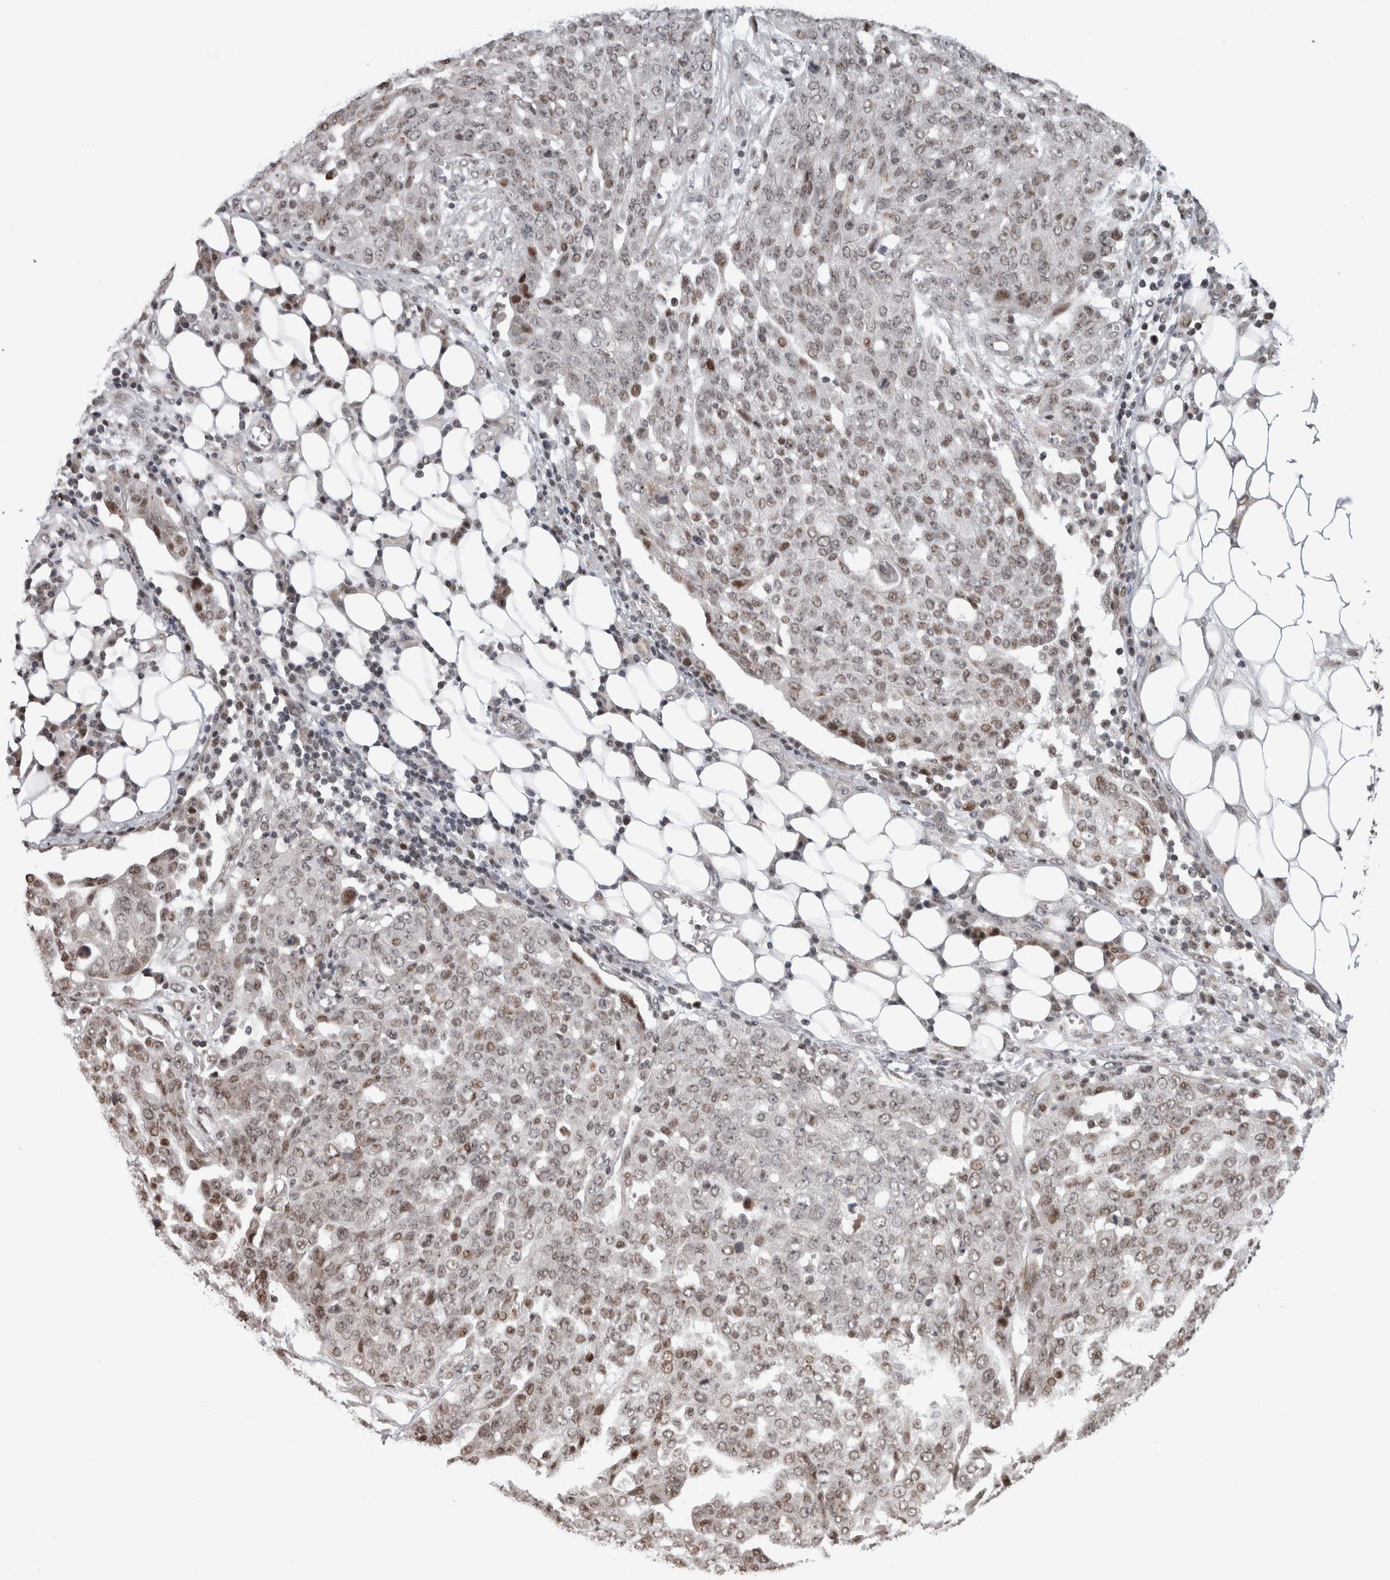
{"staining": {"intensity": "weak", "quantity": ">75%", "location": "nuclear"}, "tissue": "ovarian cancer", "cell_type": "Tumor cells", "image_type": "cancer", "snomed": [{"axis": "morphology", "description": "Cystadenocarcinoma, serous, NOS"}, {"axis": "topography", "description": "Soft tissue"}, {"axis": "topography", "description": "Ovary"}], "caption": "Brown immunohistochemical staining in ovarian cancer (serous cystadenocarcinoma) displays weak nuclear positivity in about >75% of tumor cells. (DAB (3,3'-diaminobenzidine) = brown stain, brightfield microscopy at high magnification).", "gene": "ZBTB11", "patient": {"sex": "female", "age": 57}}